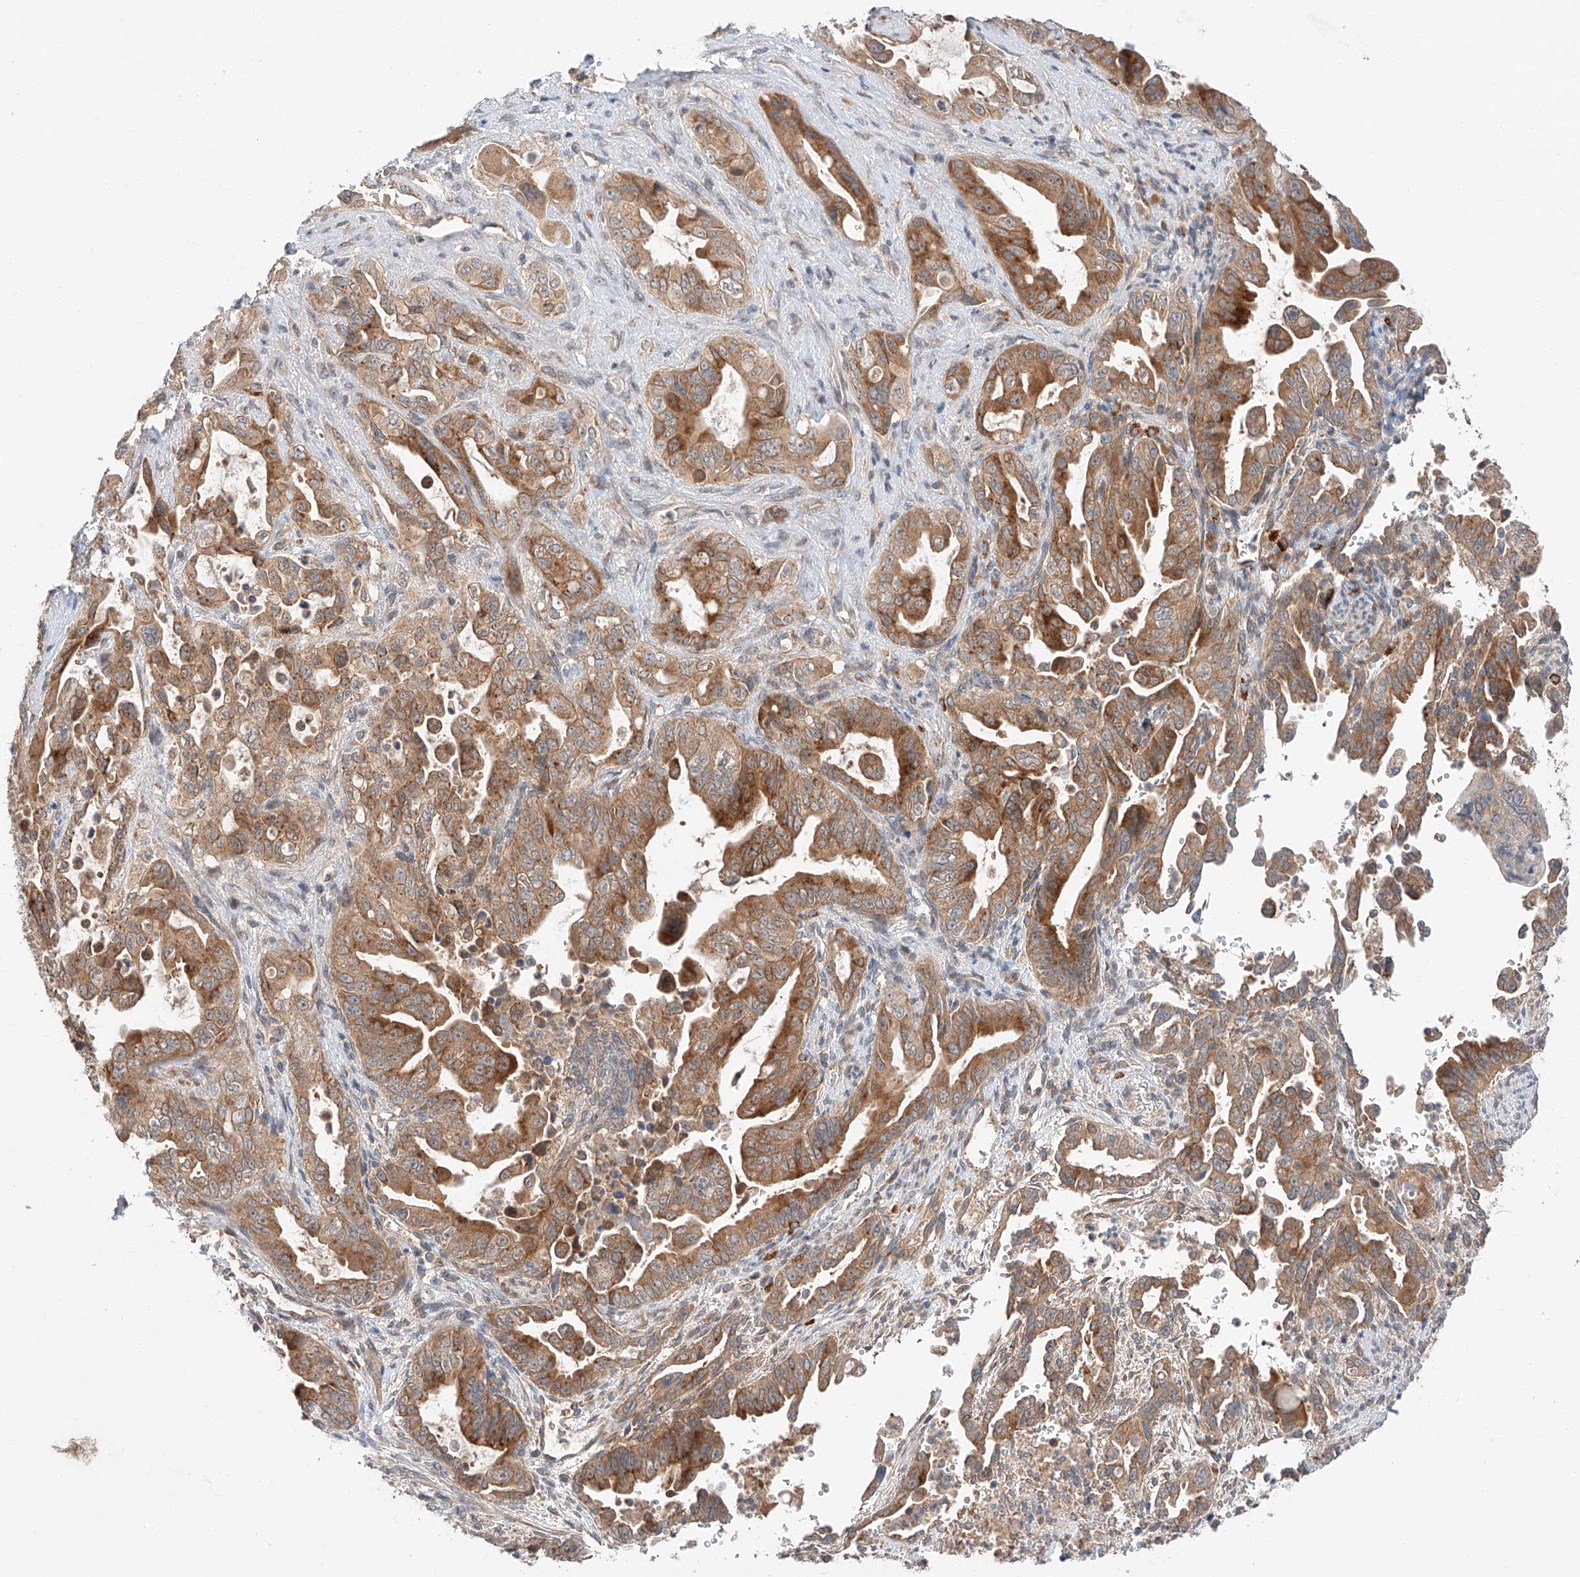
{"staining": {"intensity": "moderate", "quantity": ">75%", "location": "cytoplasmic/membranous"}, "tissue": "pancreatic cancer", "cell_type": "Tumor cells", "image_type": "cancer", "snomed": [{"axis": "morphology", "description": "Adenocarcinoma, NOS"}, {"axis": "topography", "description": "Pancreas"}], "caption": "Pancreatic adenocarcinoma stained for a protein (brown) exhibits moderate cytoplasmic/membranous positive expression in approximately >75% of tumor cells.", "gene": "XPNPEP1", "patient": {"sex": "male", "age": 70}}